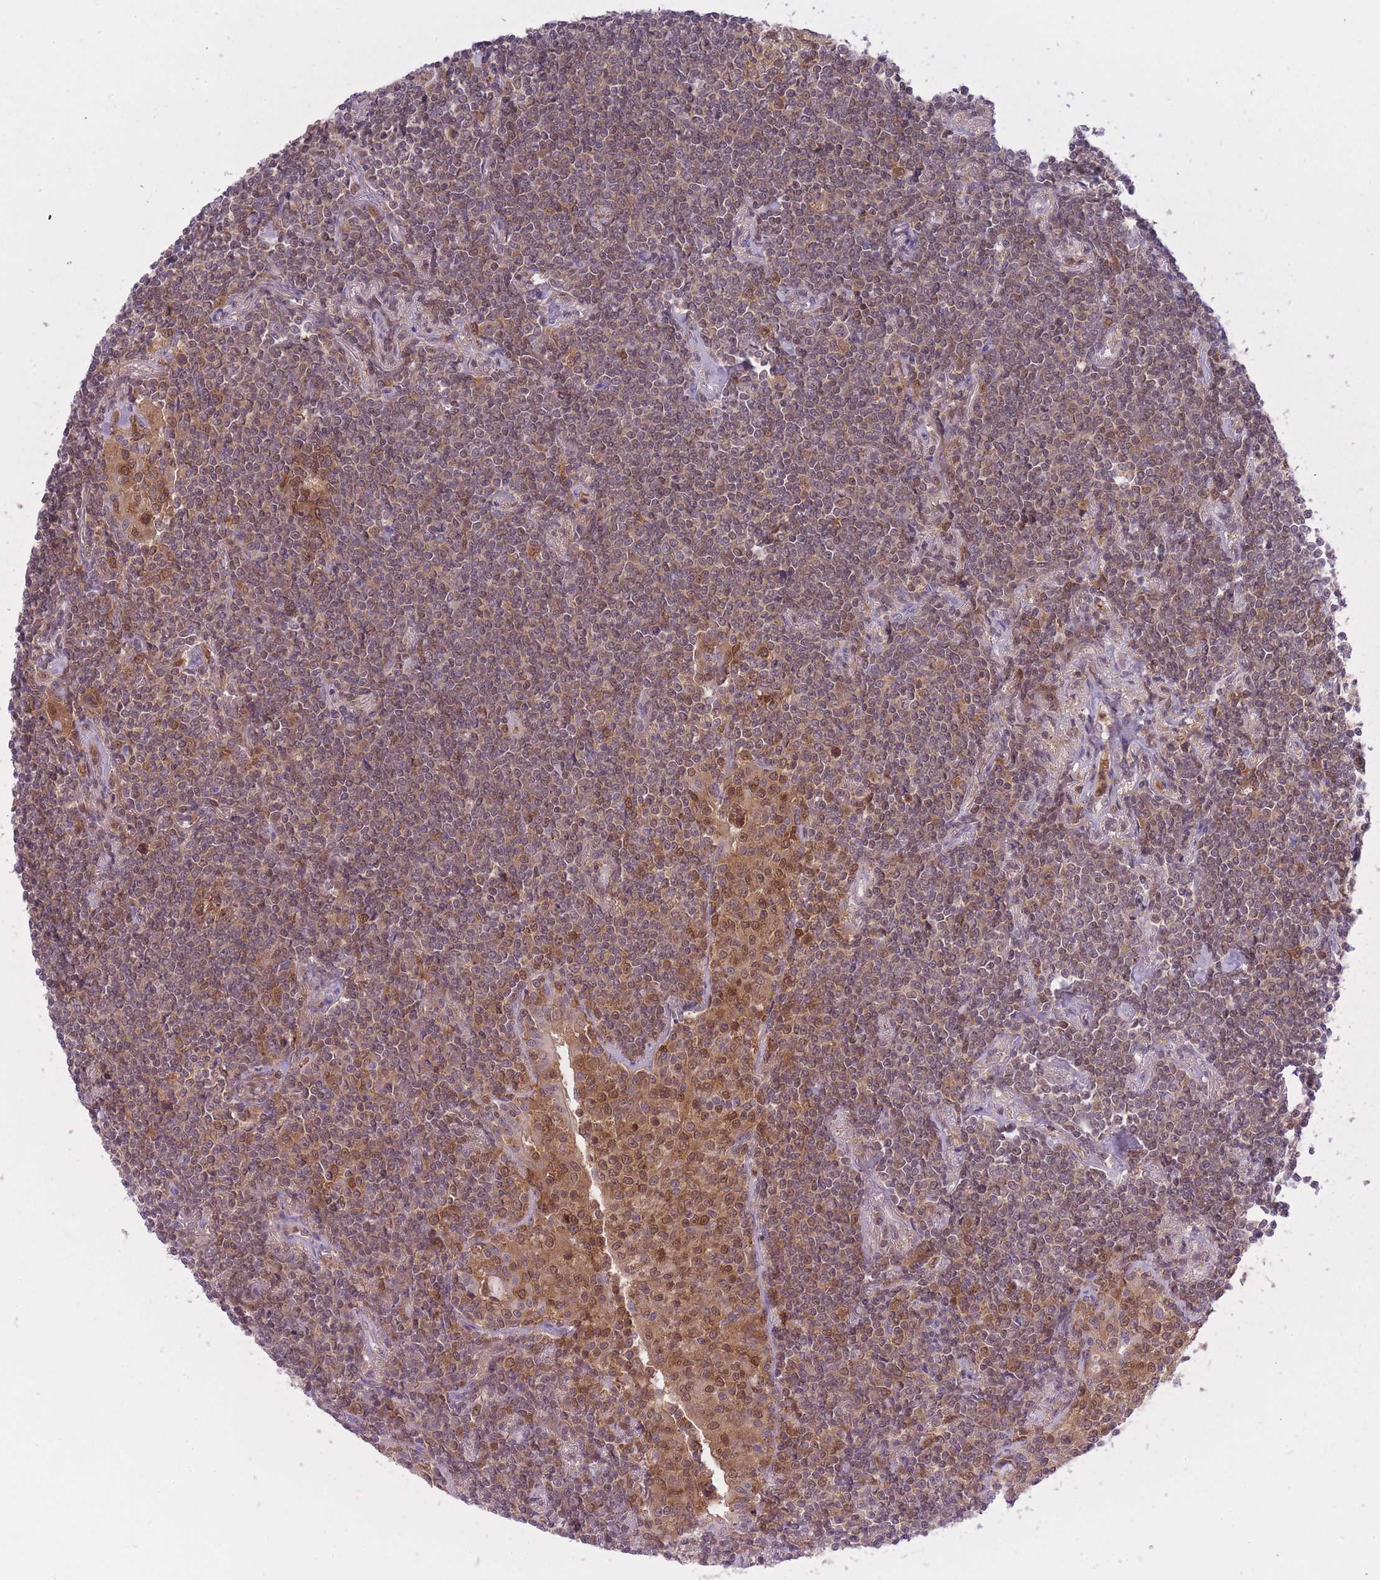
{"staining": {"intensity": "moderate", "quantity": "25%-75%", "location": "cytoplasmic/membranous,nuclear"}, "tissue": "lymphoma", "cell_type": "Tumor cells", "image_type": "cancer", "snomed": [{"axis": "morphology", "description": "Malignant lymphoma, non-Hodgkin's type, Low grade"}, {"axis": "topography", "description": "Lung"}], "caption": "IHC image of neoplastic tissue: malignant lymphoma, non-Hodgkin's type (low-grade) stained using immunohistochemistry reveals medium levels of moderate protein expression localized specifically in the cytoplasmic/membranous and nuclear of tumor cells, appearing as a cytoplasmic/membranous and nuclear brown color.", "gene": "CXorf38", "patient": {"sex": "female", "age": 71}}